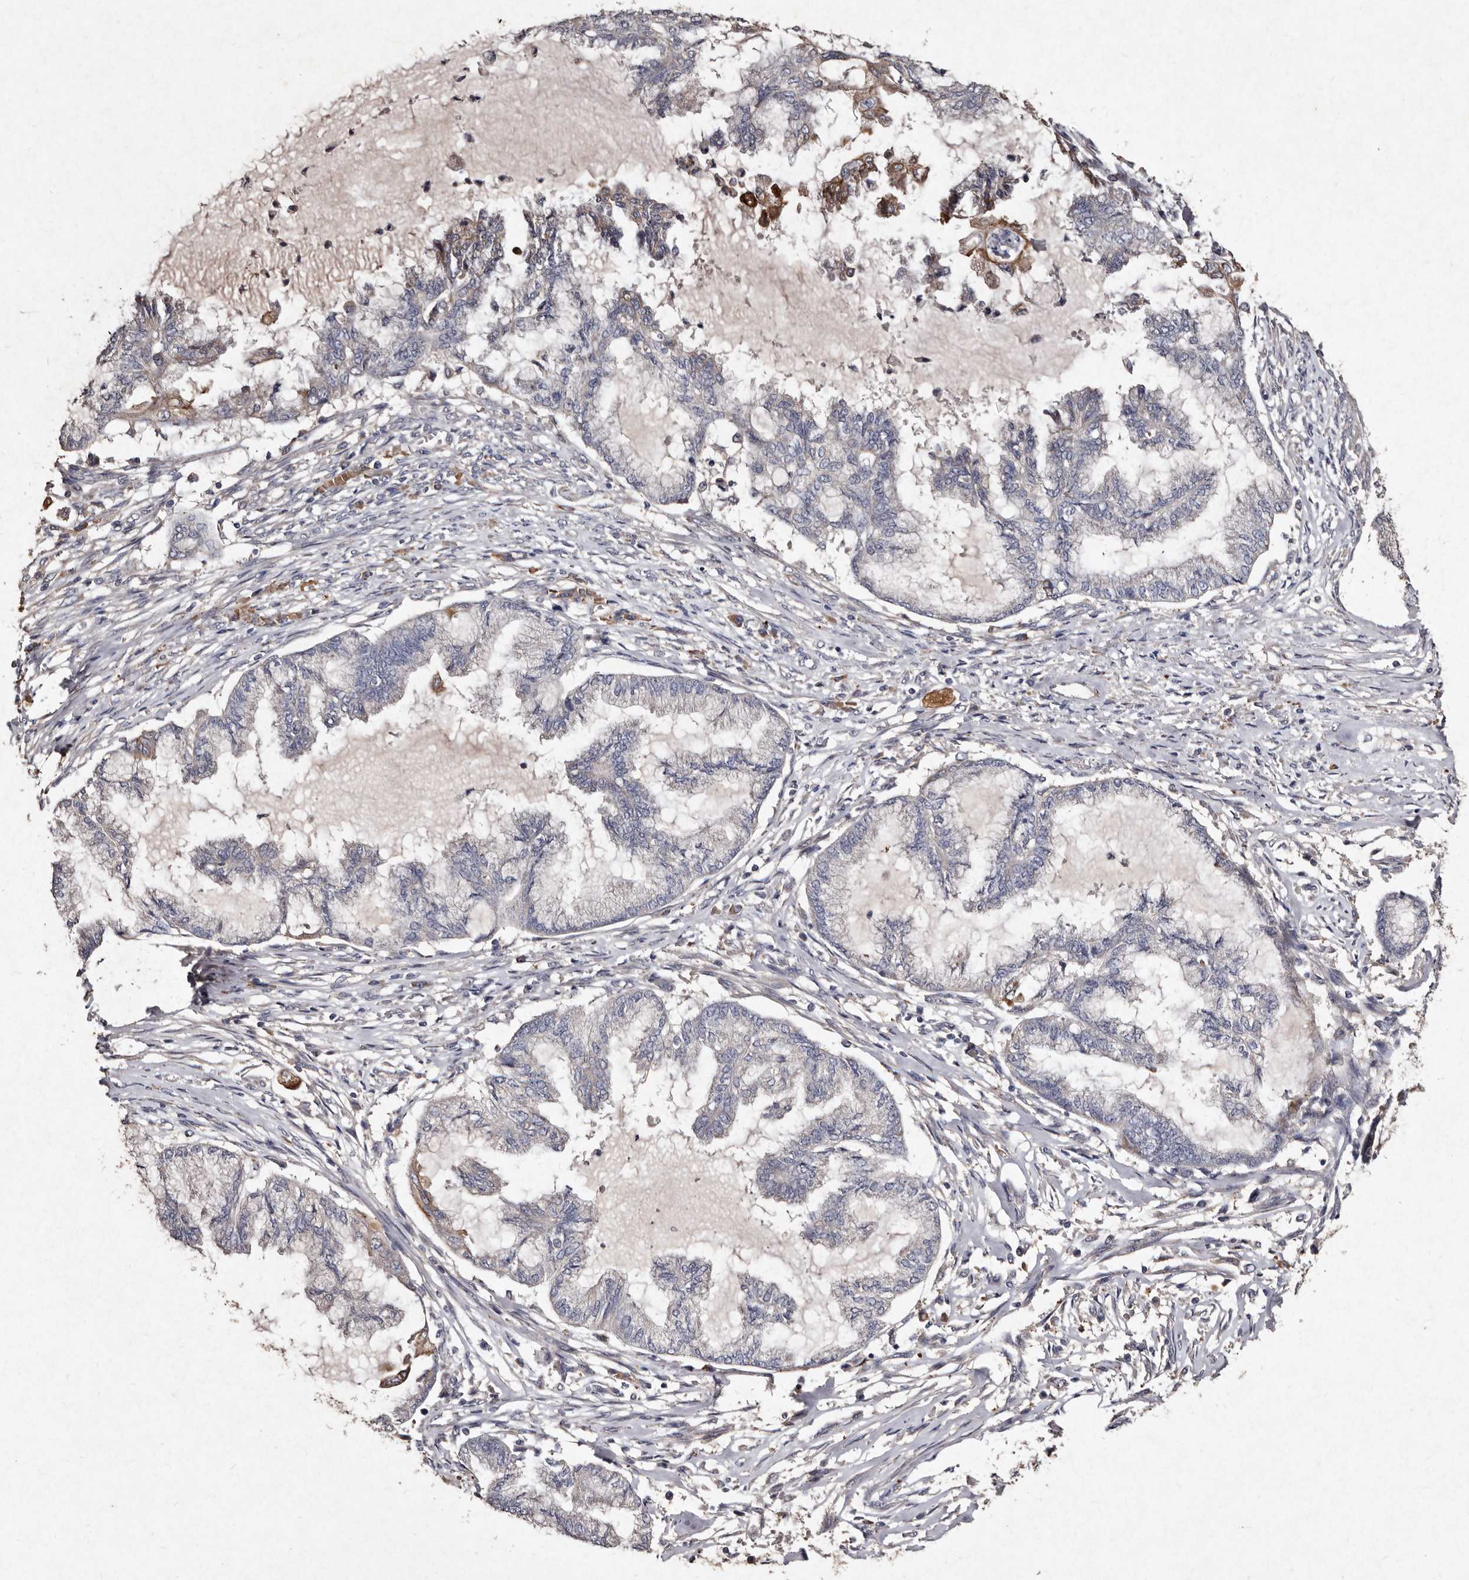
{"staining": {"intensity": "moderate", "quantity": "<25%", "location": "cytoplasmic/membranous"}, "tissue": "endometrial cancer", "cell_type": "Tumor cells", "image_type": "cancer", "snomed": [{"axis": "morphology", "description": "Adenocarcinoma, NOS"}, {"axis": "topography", "description": "Endometrium"}], "caption": "Immunohistochemistry (IHC) photomicrograph of human endometrial cancer (adenocarcinoma) stained for a protein (brown), which reveals low levels of moderate cytoplasmic/membranous staining in about <25% of tumor cells.", "gene": "TFB1M", "patient": {"sex": "female", "age": 86}}